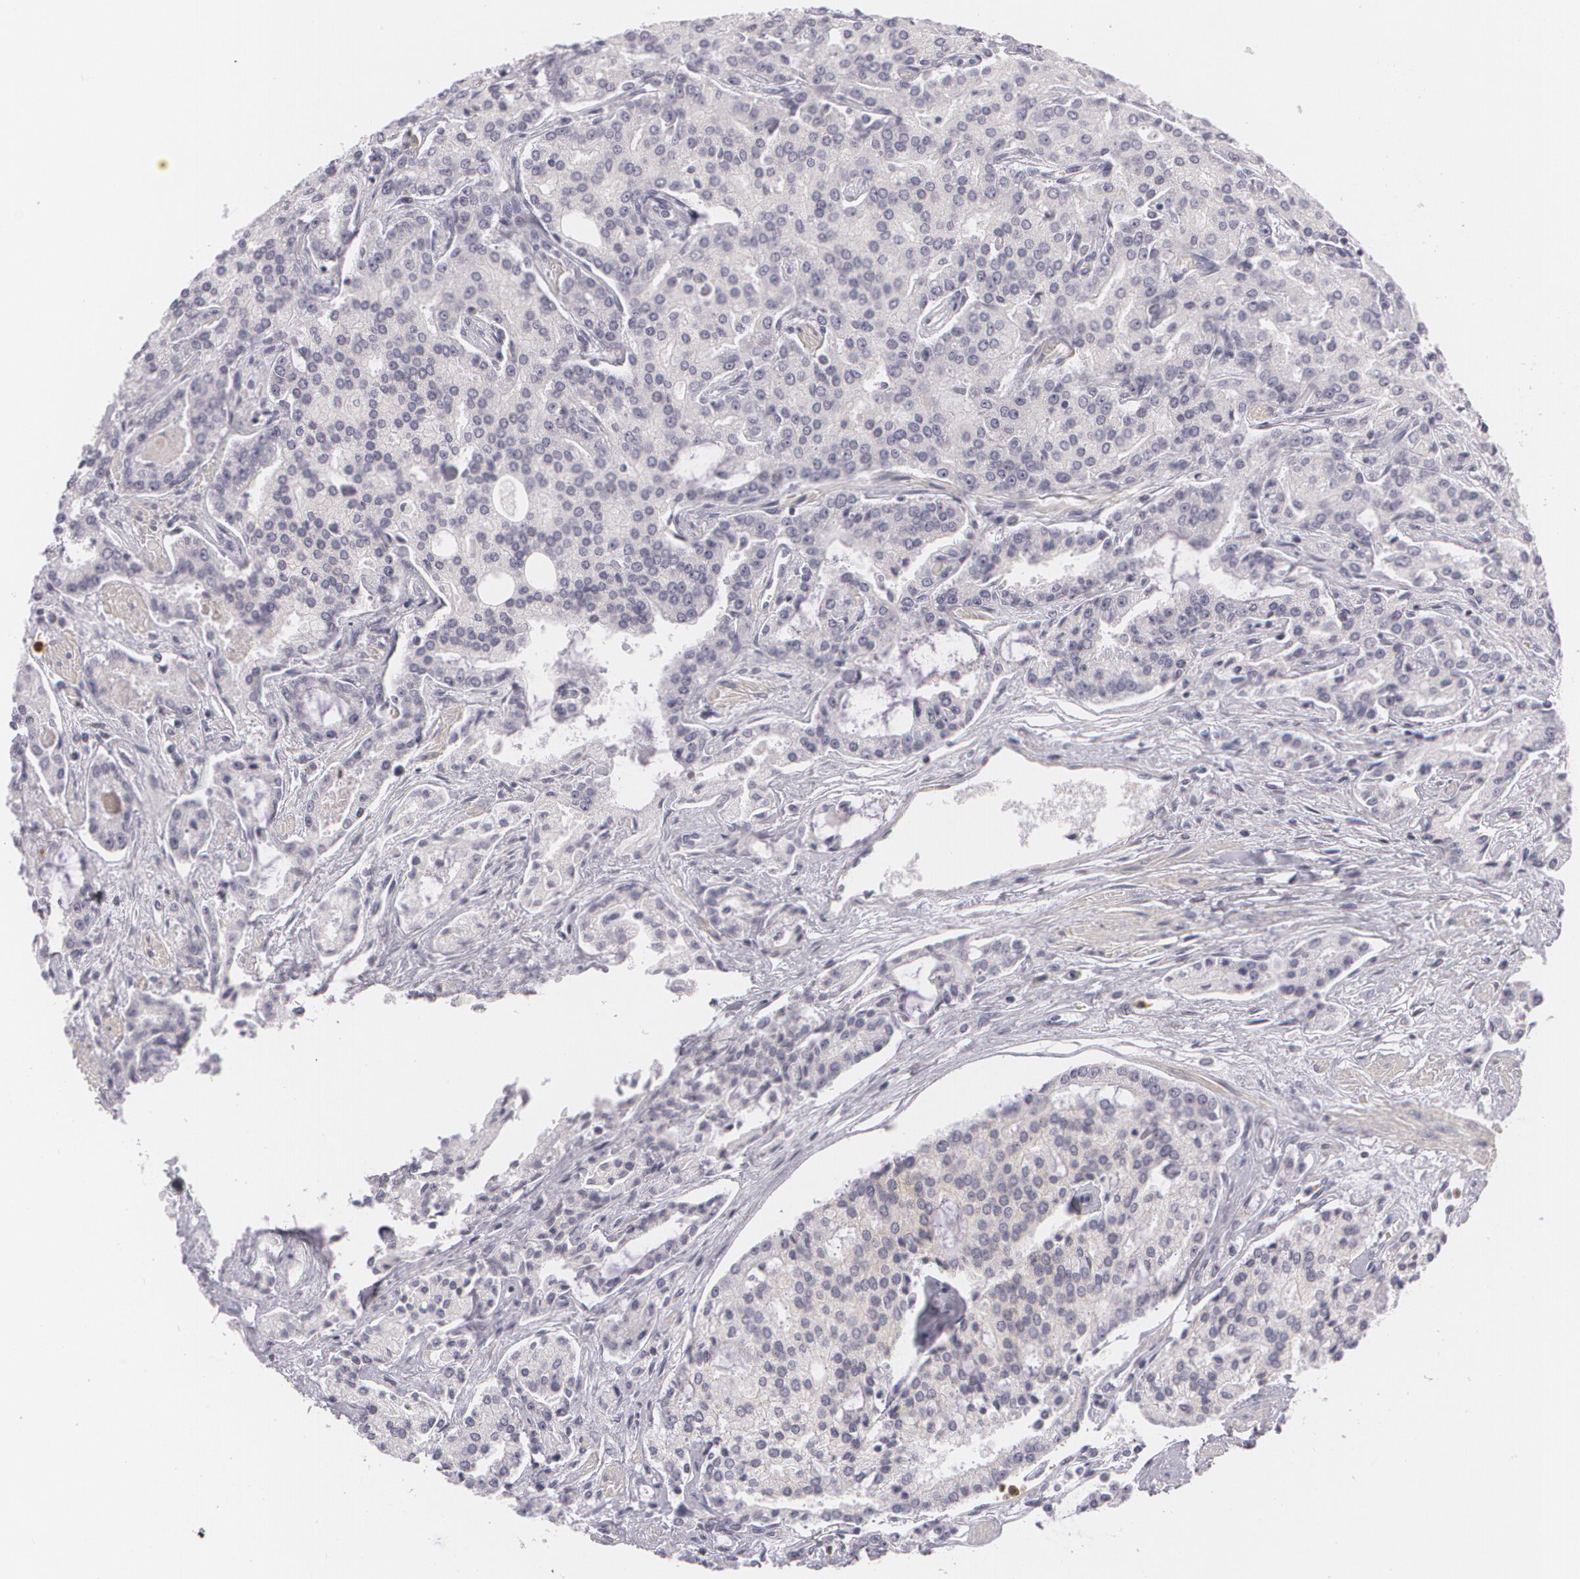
{"staining": {"intensity": "negative", "quantity": "none", "location": "none"}, "tissue": "prostate cancer", "cell_type": "Tumor cells", "image_type": "cancer", "snomed": [{"axis": "morphology", "description": "Adenocarcinoma, Medium grade"}, {"axis": "topography", "description": "Prostate"}], "caption": "Tumor cells show no significant protein expression in medium-grade adenocarcinoma (prostate).", "gene": "FAM181A", "patient": {"sex": "male", "age": 72}}